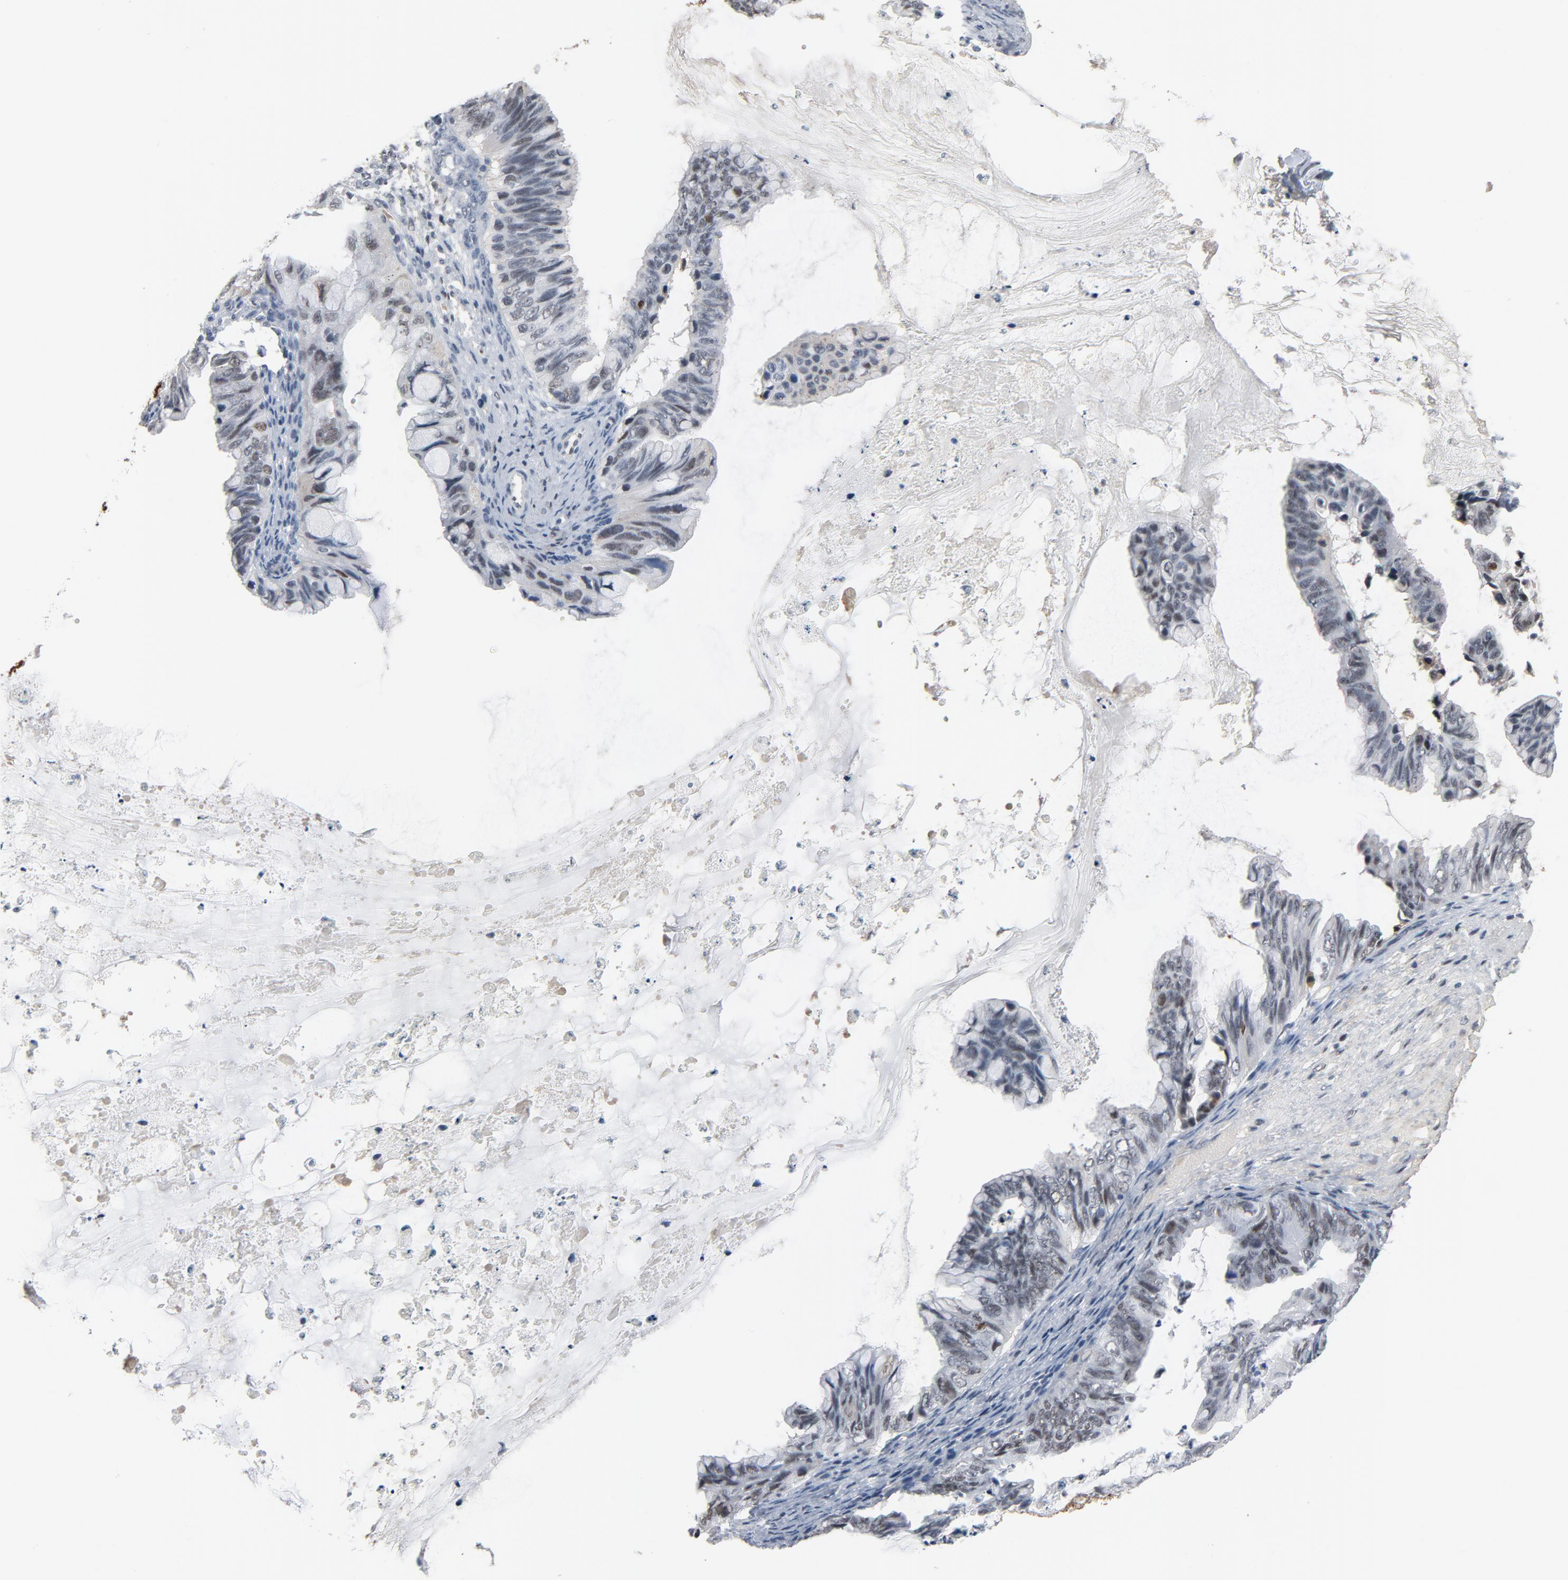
{"staining": {"intensity": "negative", "quantity": "none", "location": "none"}, "tissue": "ovarian cancer", "cell_type": "Tumor cells", "image_type": "cancer", "snomed": [{"axis": "morphology", "description": "Cystadenocarcinoma, mucinous, NOS"}, {"axis": "topography", "description": "Ovary"}], "caption": "High power microscopy histopathology image of an immunohistochemistry micrograph of ovarian mucinous cystadenocarcinoma, revealing no significant expression in tumor cells. (Brightfield microscopy of DAB immunohistochemistry at high magnification).", "gene": "FOXP1", "patient": {"sex": "female", "age": 36}}